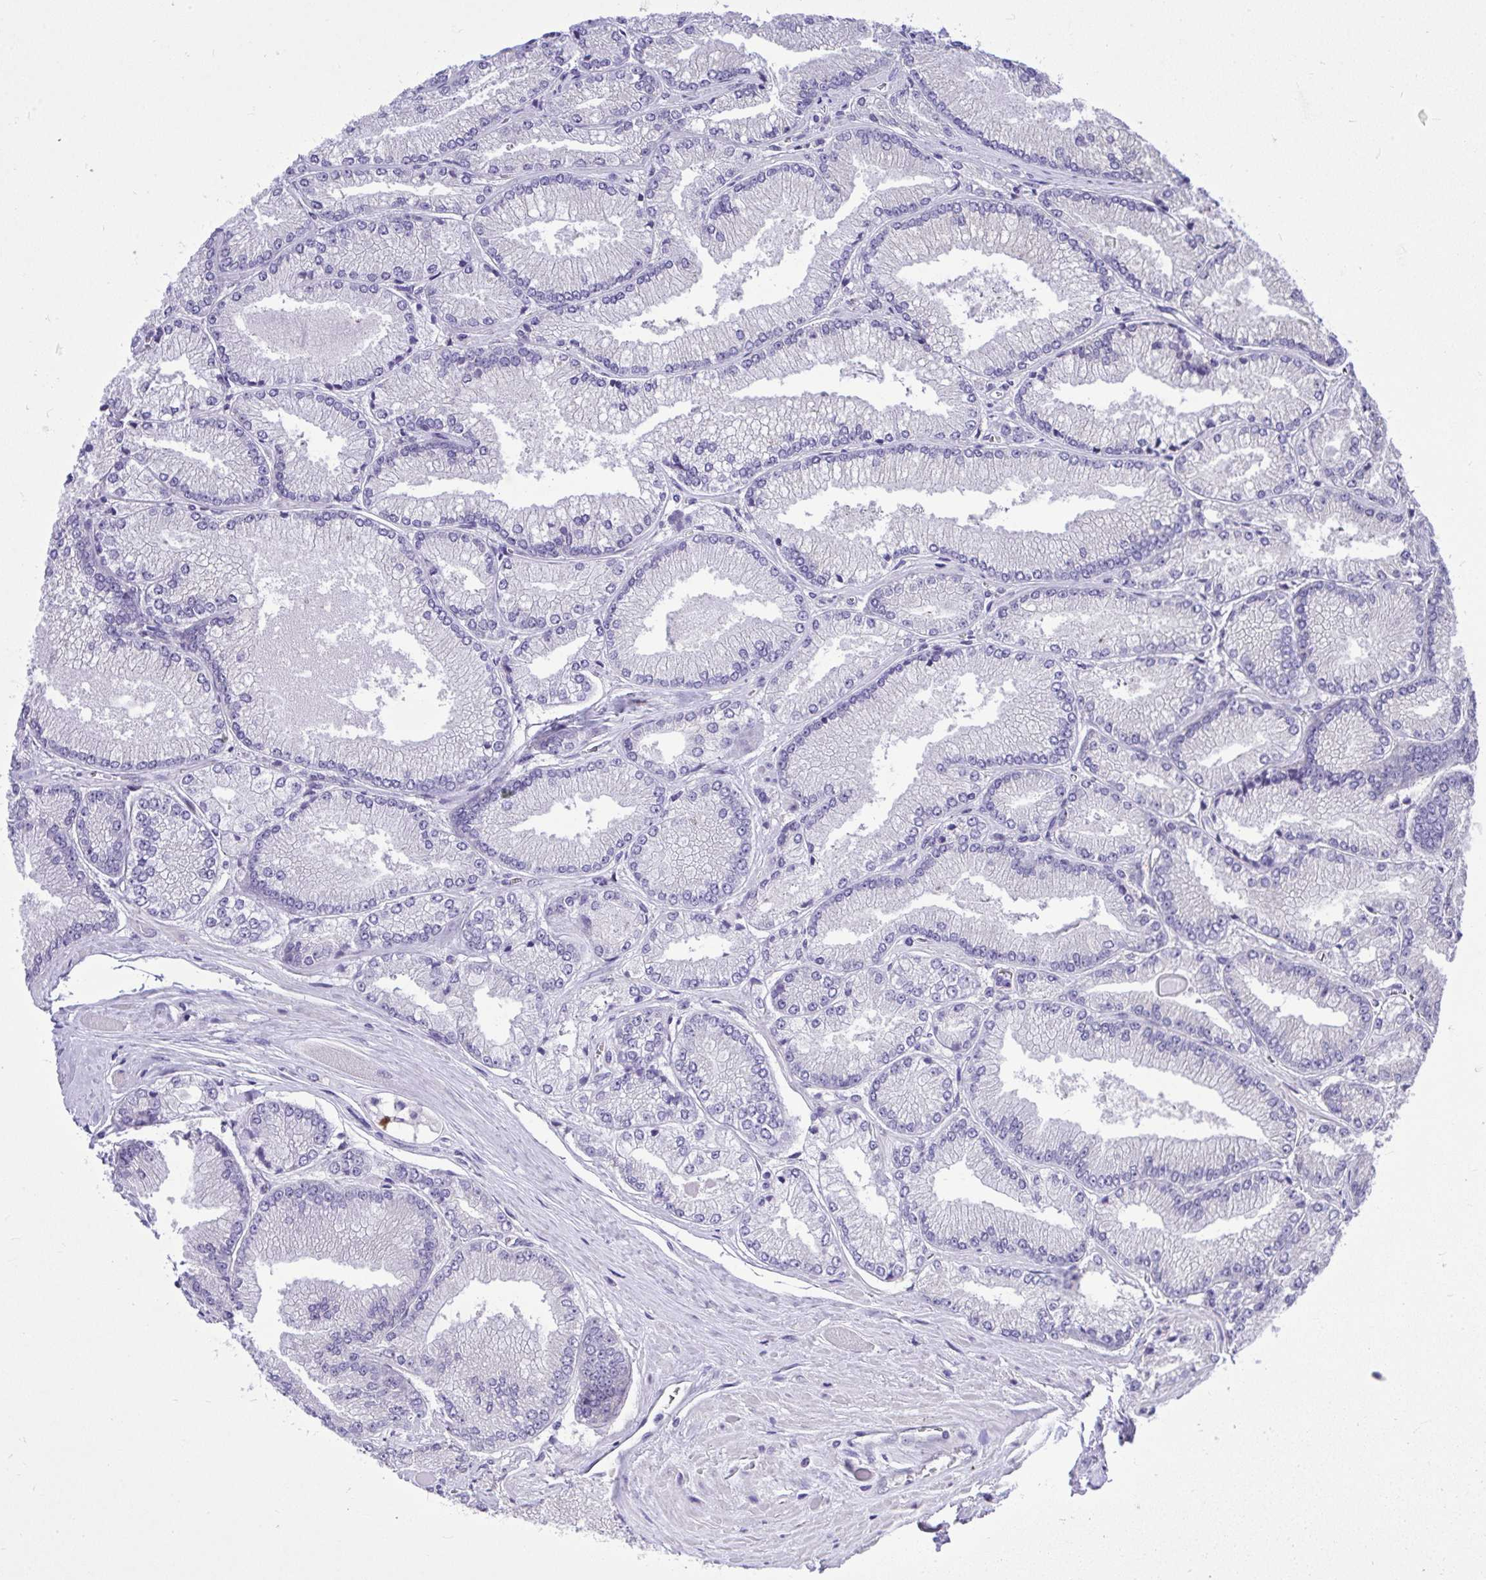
{"staining": {"intensity": "negative", "quantity": "none", "location": "none"}, "tissue": "prostate cancer", "cell_type": "Tumor cells", "image_type": "cancer", "snomed": [{"axis": "morphology", "description": "Adenocarcinoma, Low grade"}, {"axis": "topography", "description": "Prostate"}], "caption": "Tumor cells are negative for protein expression in human adenocarcinoma (low-grade) (prostate).", "gene": "CEACAM18", "patient": {"sex": "male", "age": 67}}